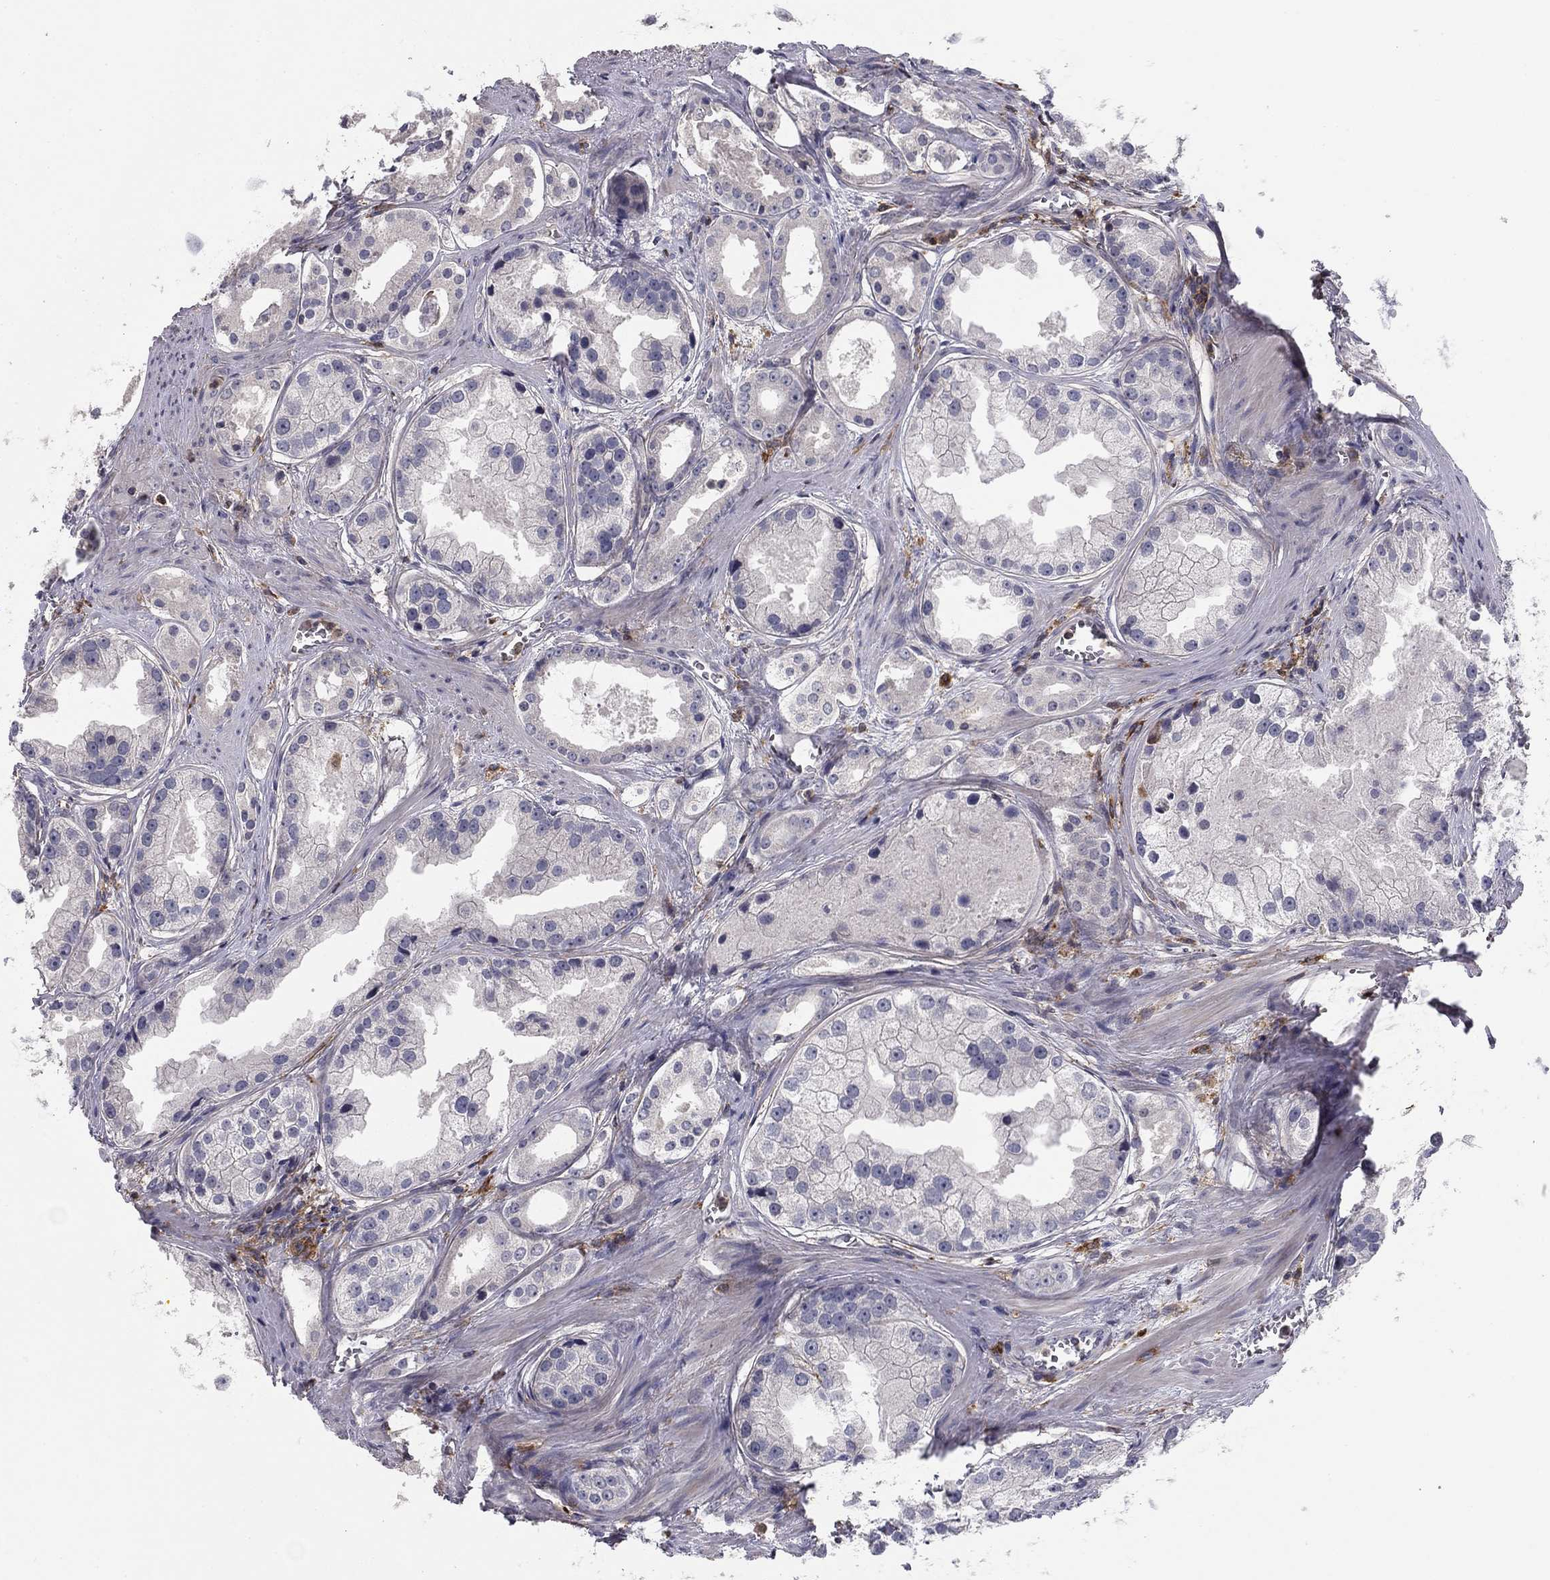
{"staining": {"intensity": "negative", "quantity": "none", "location": "none"}, "tissue": "prostate cancer", "cell_type": "Tumor cells", "image_type": "cancer", "snomed": [{"axis": "morphology", "description": "Adenocarcinoma, NOS"}, {"axis": "topography", "description": "Prostate"}], "caption": "Tumor cells show no significant protein expression in prostate adenocarcinoma. (DAB (3,3'-diaminobenzidine) immunohistochemistry visualized using brightfield microscopy, high magnification).", "gene": "PLCB2", "patient": {"sex": "male", "age": 61}}